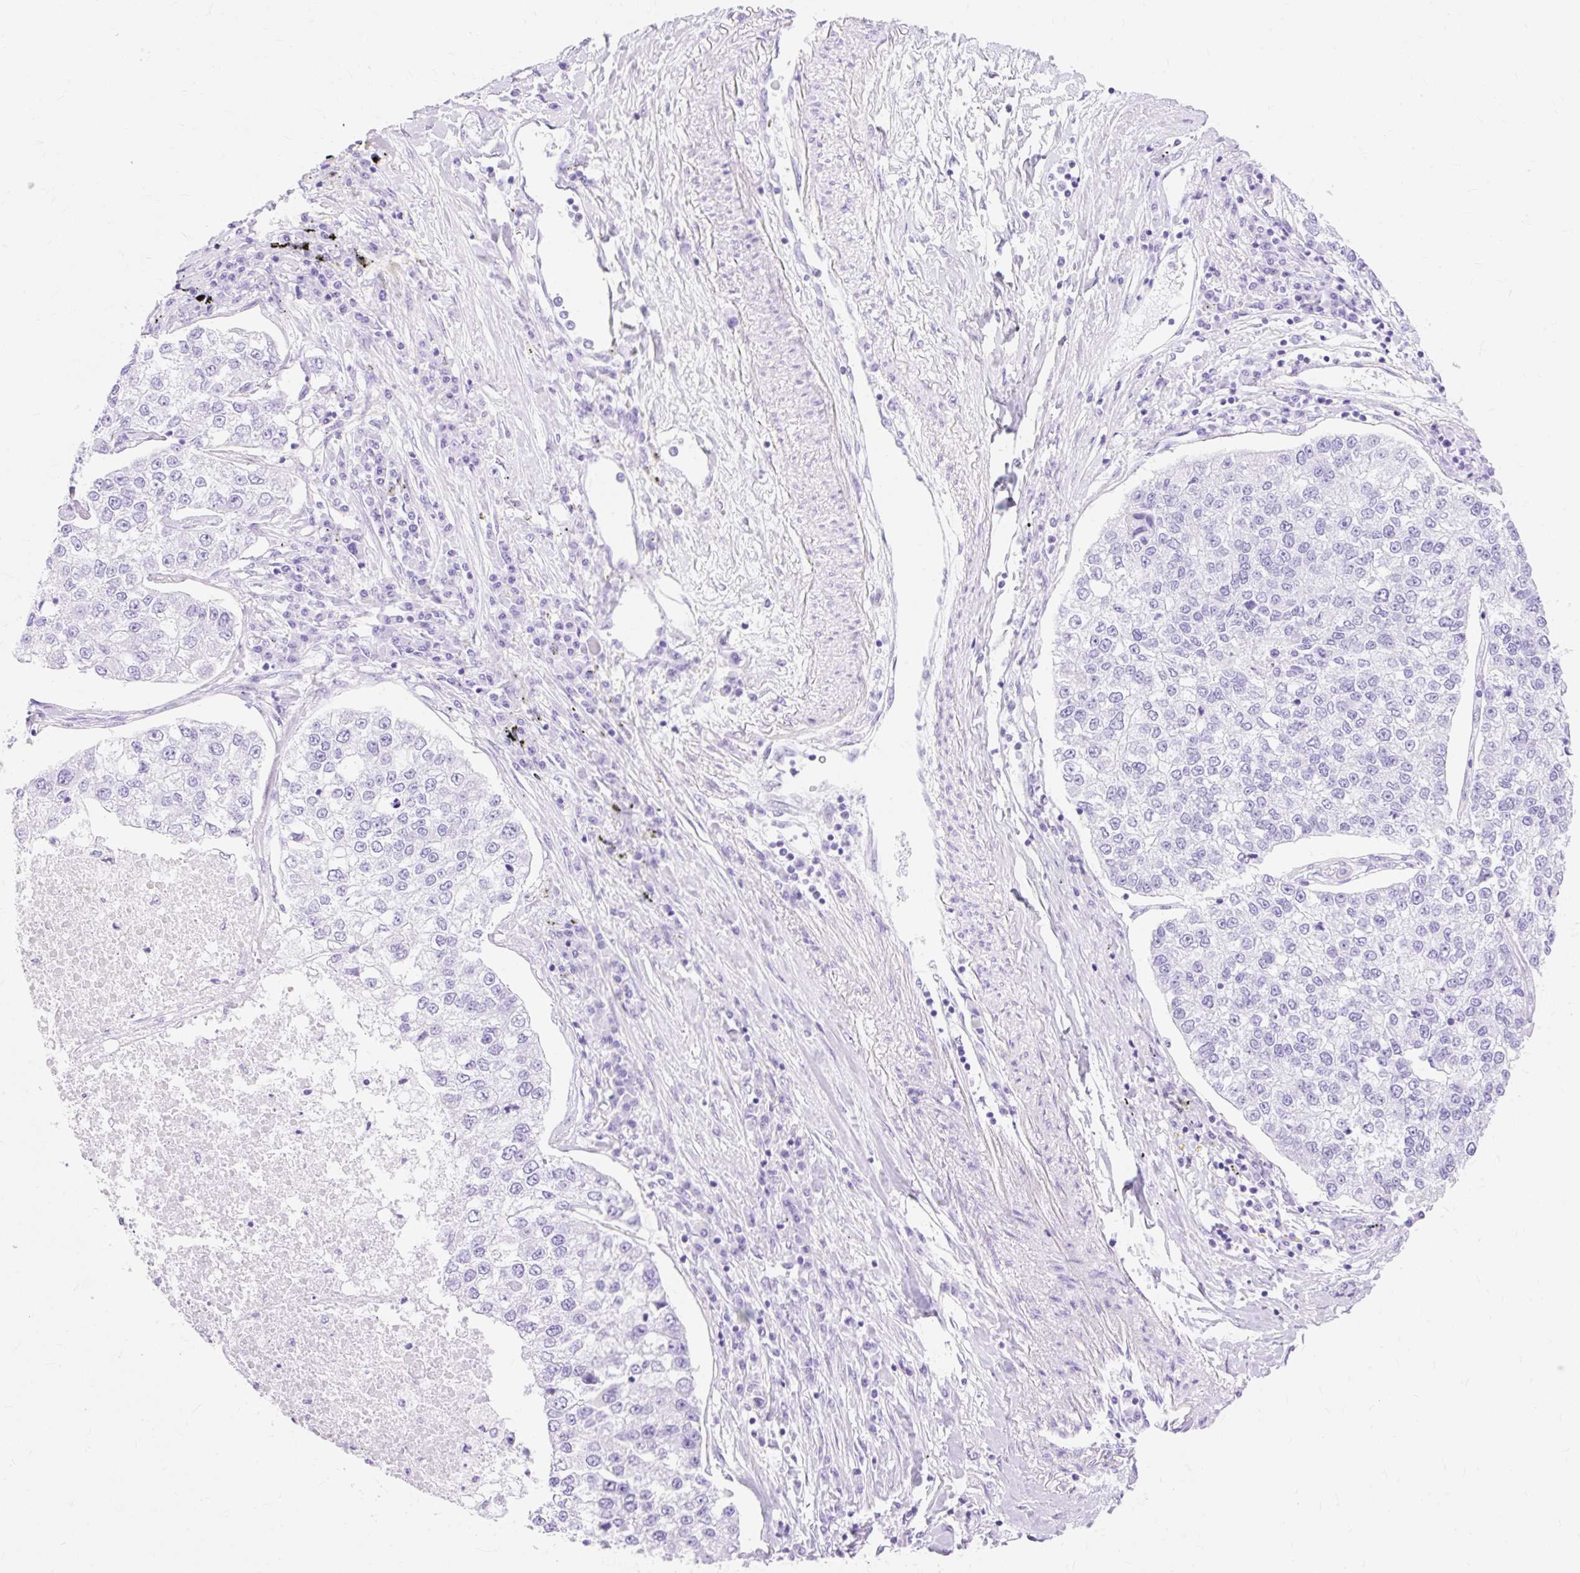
{"staining": {"intensity": "negative", "quantity": "none", "location": "none"}, "tissue": "lung cancer", "cell_type": "Tumor cells", "image_type": "cancer", "snomed": [{"axis": "morphology", "description": "Adenocarcinoma, NOS"}, {"axis": "topography", "description": "Lung"}], "caption": "This is an immunohistochemistry photomicrograph of lung adenocarcinoma. There is no positivity in tumor cells.", "gene": "MBP", "patient": {"sex": "male", "age": 49}}